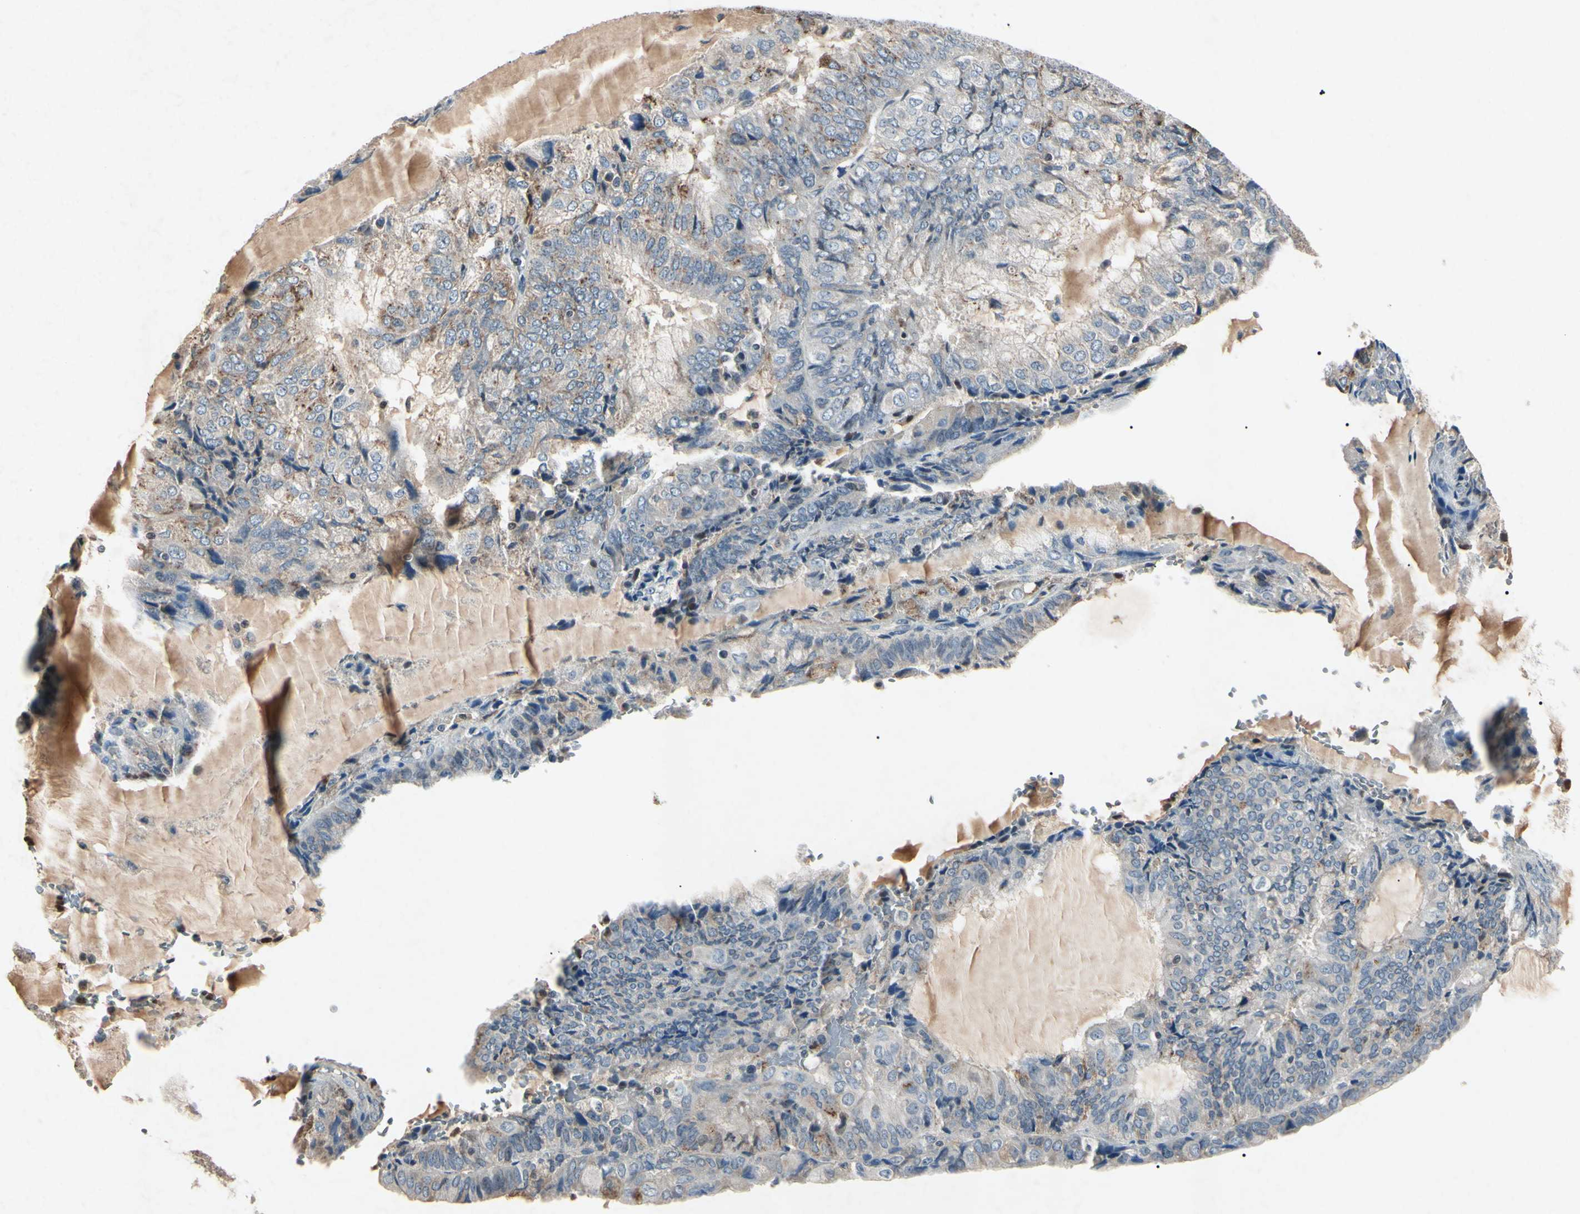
{"staining": {"intensity": "negative", "quantity": "none", "location": "none"}, "tissue": "endometrial cancer", "cell_type": "Tumor cells", "image_type": "cancer", "snomed": [{"axis": "morphology", "description": "Adenocarcinoma, NOS"}, {"axis": "topography", "description": "Endometrium"}], "caption": "DAB (3,3'-diaminobenzidine) immunohistochemical staining of endometrial cancer (adenocarcinoma) demonstrates no significant staining in tumor cells.", "gene": "AEBP1", "patient": {"sex": "female", "age": 81}}